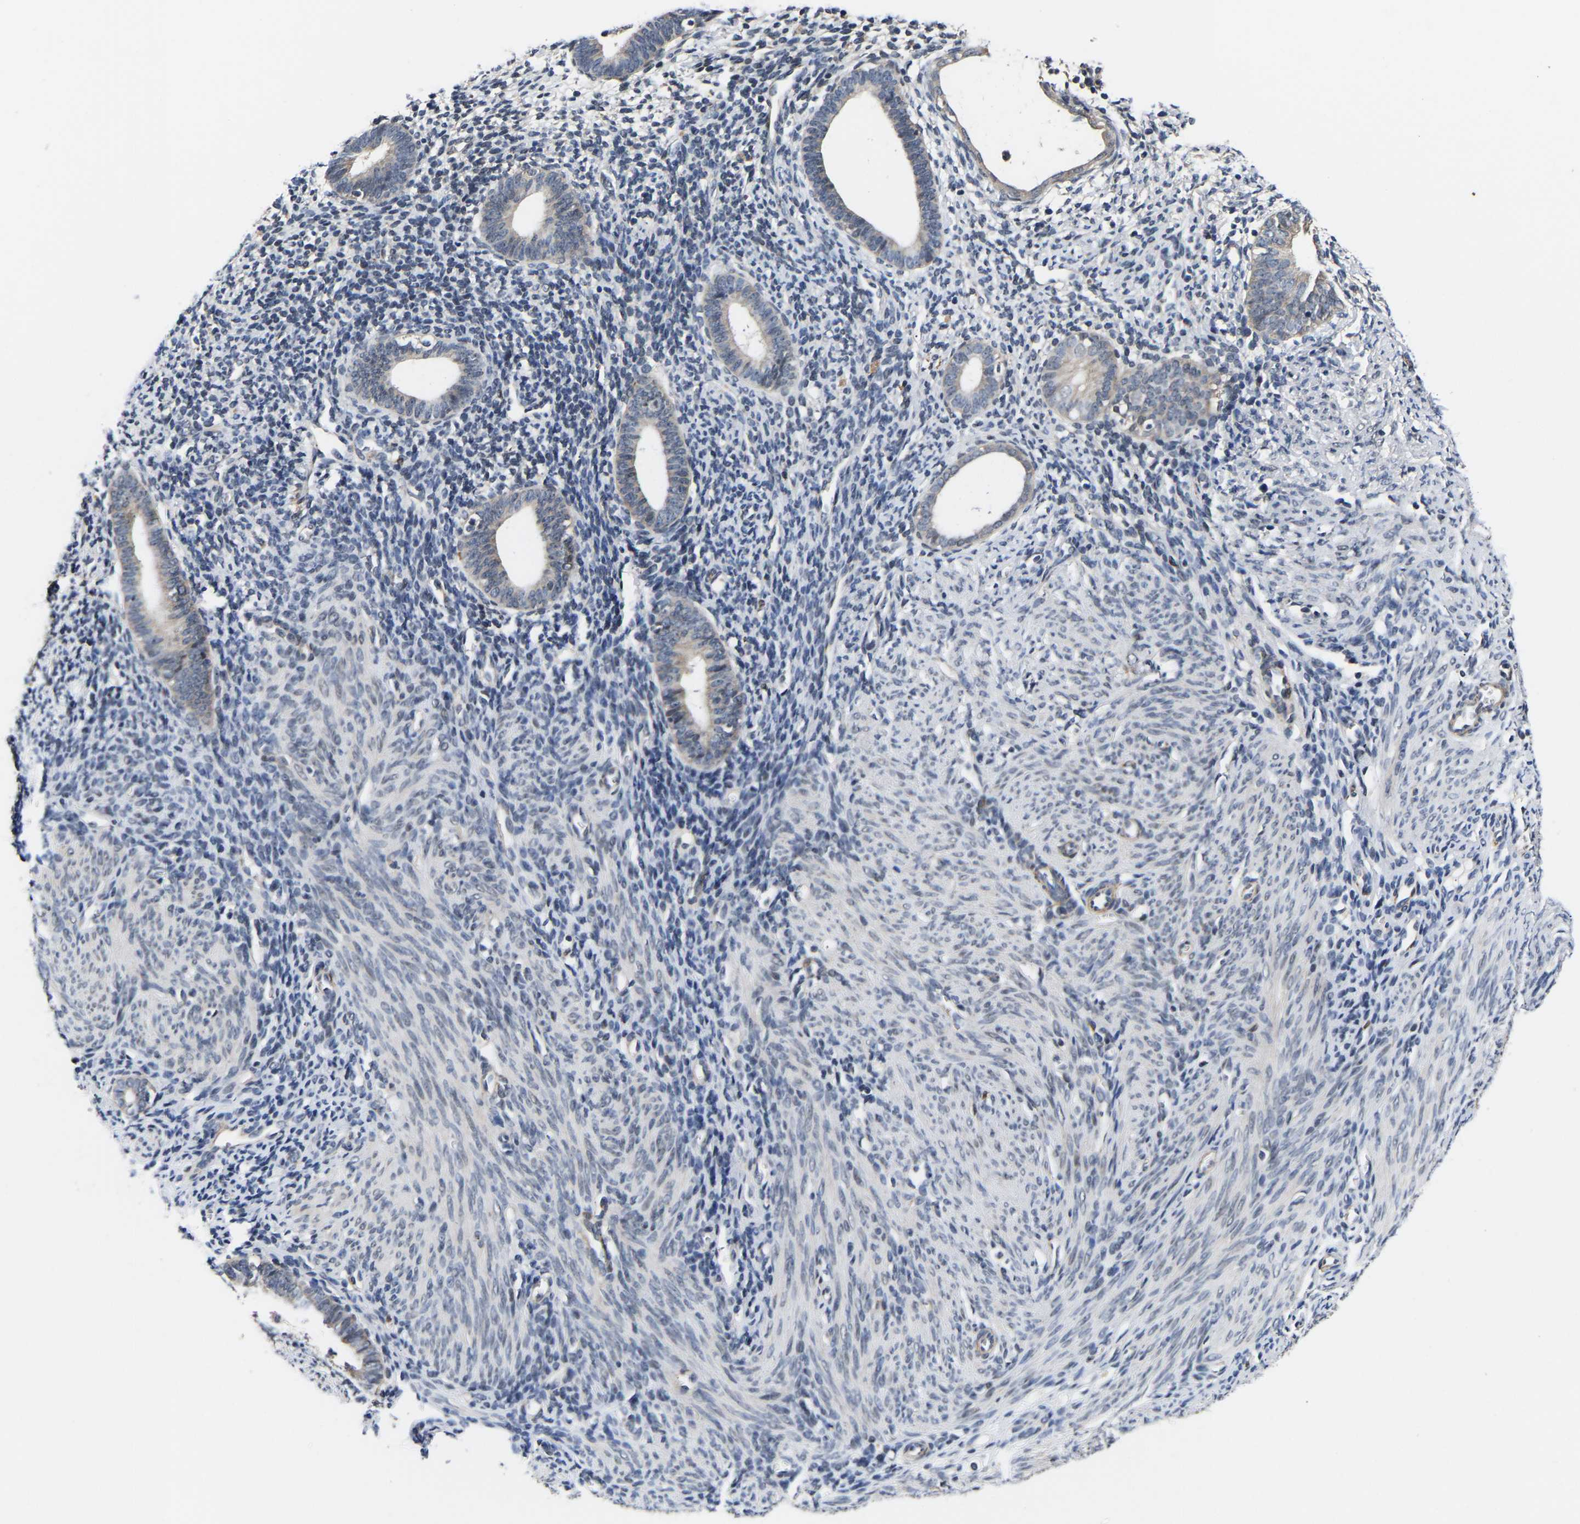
{"staining": {"intensity": "negative", "quantity": "none", "location": "none"}, "tissue": "endometrium", "cell_type": "Cells in endometrial stroma", "image_type": "normal", "snomed": [{"axis": "morphology", "description": "Normal tissue, NOS"}, {"axis": "morphology", "description": "Adenocarcinoma, NOS"}, {"axis": "topography", "description": "Endometrium"}], "caption": "Cells in endometrial stroma show no significant staining in normal endometrium. Brightfield microscopy of IHC stained with DAB (3,3'-diaminobenzidine) (brown) and hematoxylin (blue), captured at high magnification.", "gene": "METTL16", "patient": {"sex": "female", "age": 57}}